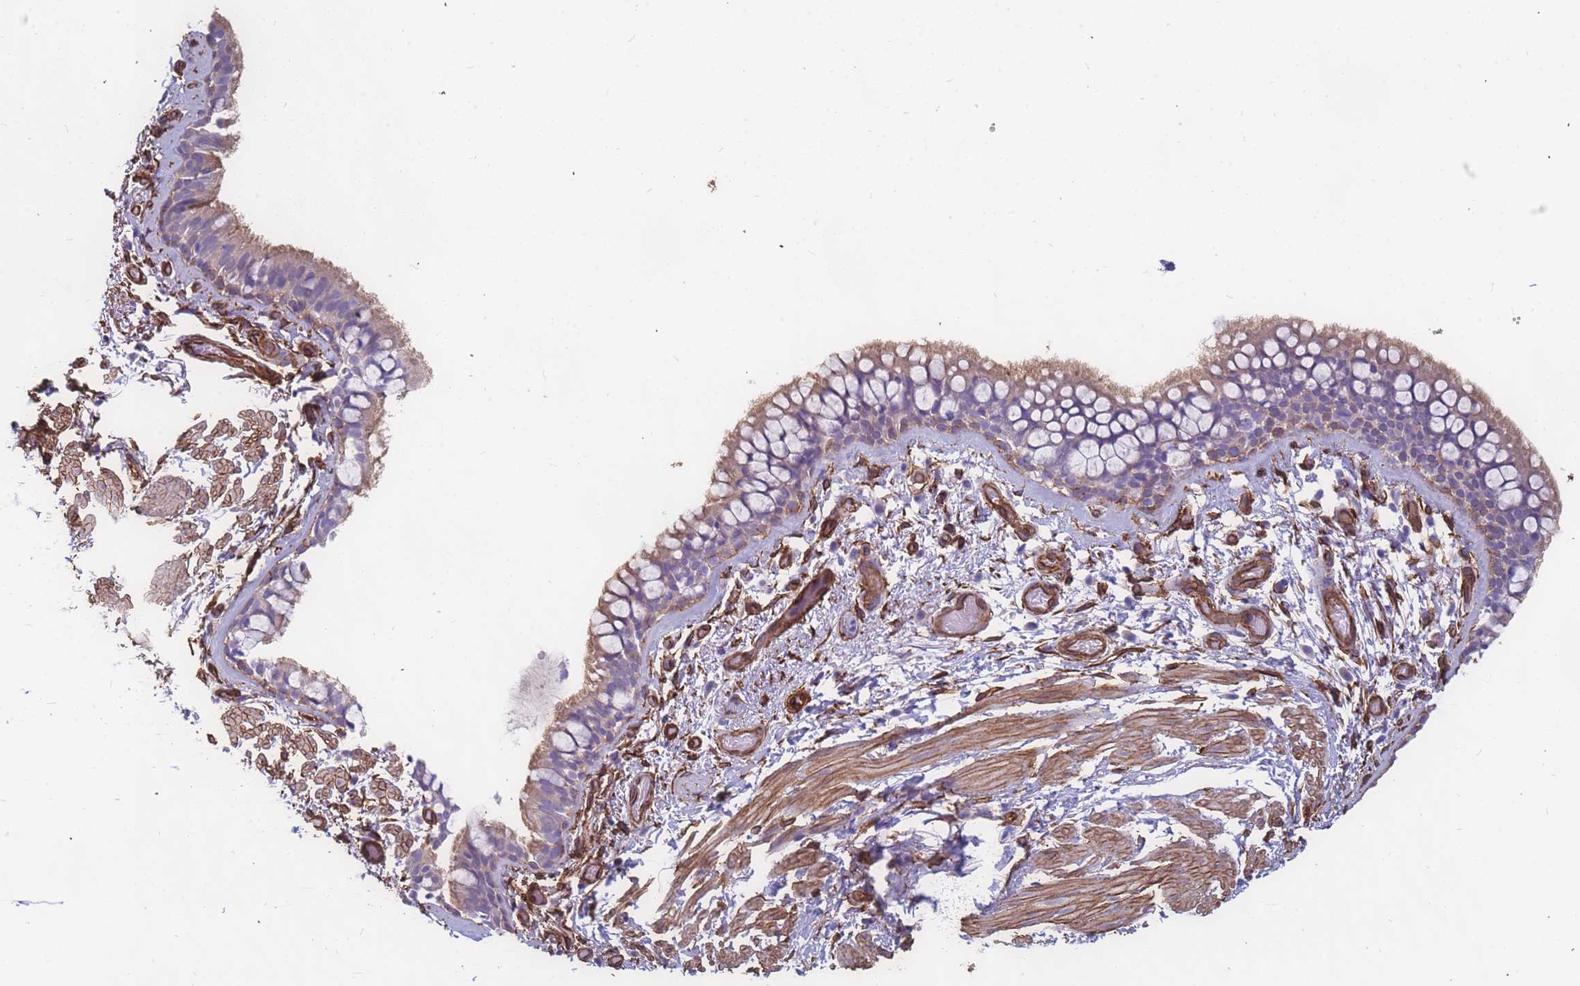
{"staining": {"intensity": "moderate", "quantity": "25%-75%", "location": "cytoplasmic/membranous"}, "tissue": "bronchus", "cell_type": "Respiratory epithelial cells", "image_type": "normal", "snomed": [{"axis": "morphology", "description": "Normal tissue, NOS"}, {"axis": "topography", "description": "Bronchus"}], "caption": "The micrograph exhibits immunohistochemical staining of unremarkable bronchus. There is moderate cytoplasmic/membranous positivity is identified in about 25%-75% of respiratory epithelial cells.", "gene": "EHD2", "patient": {"sex": "male", "age": 65}}